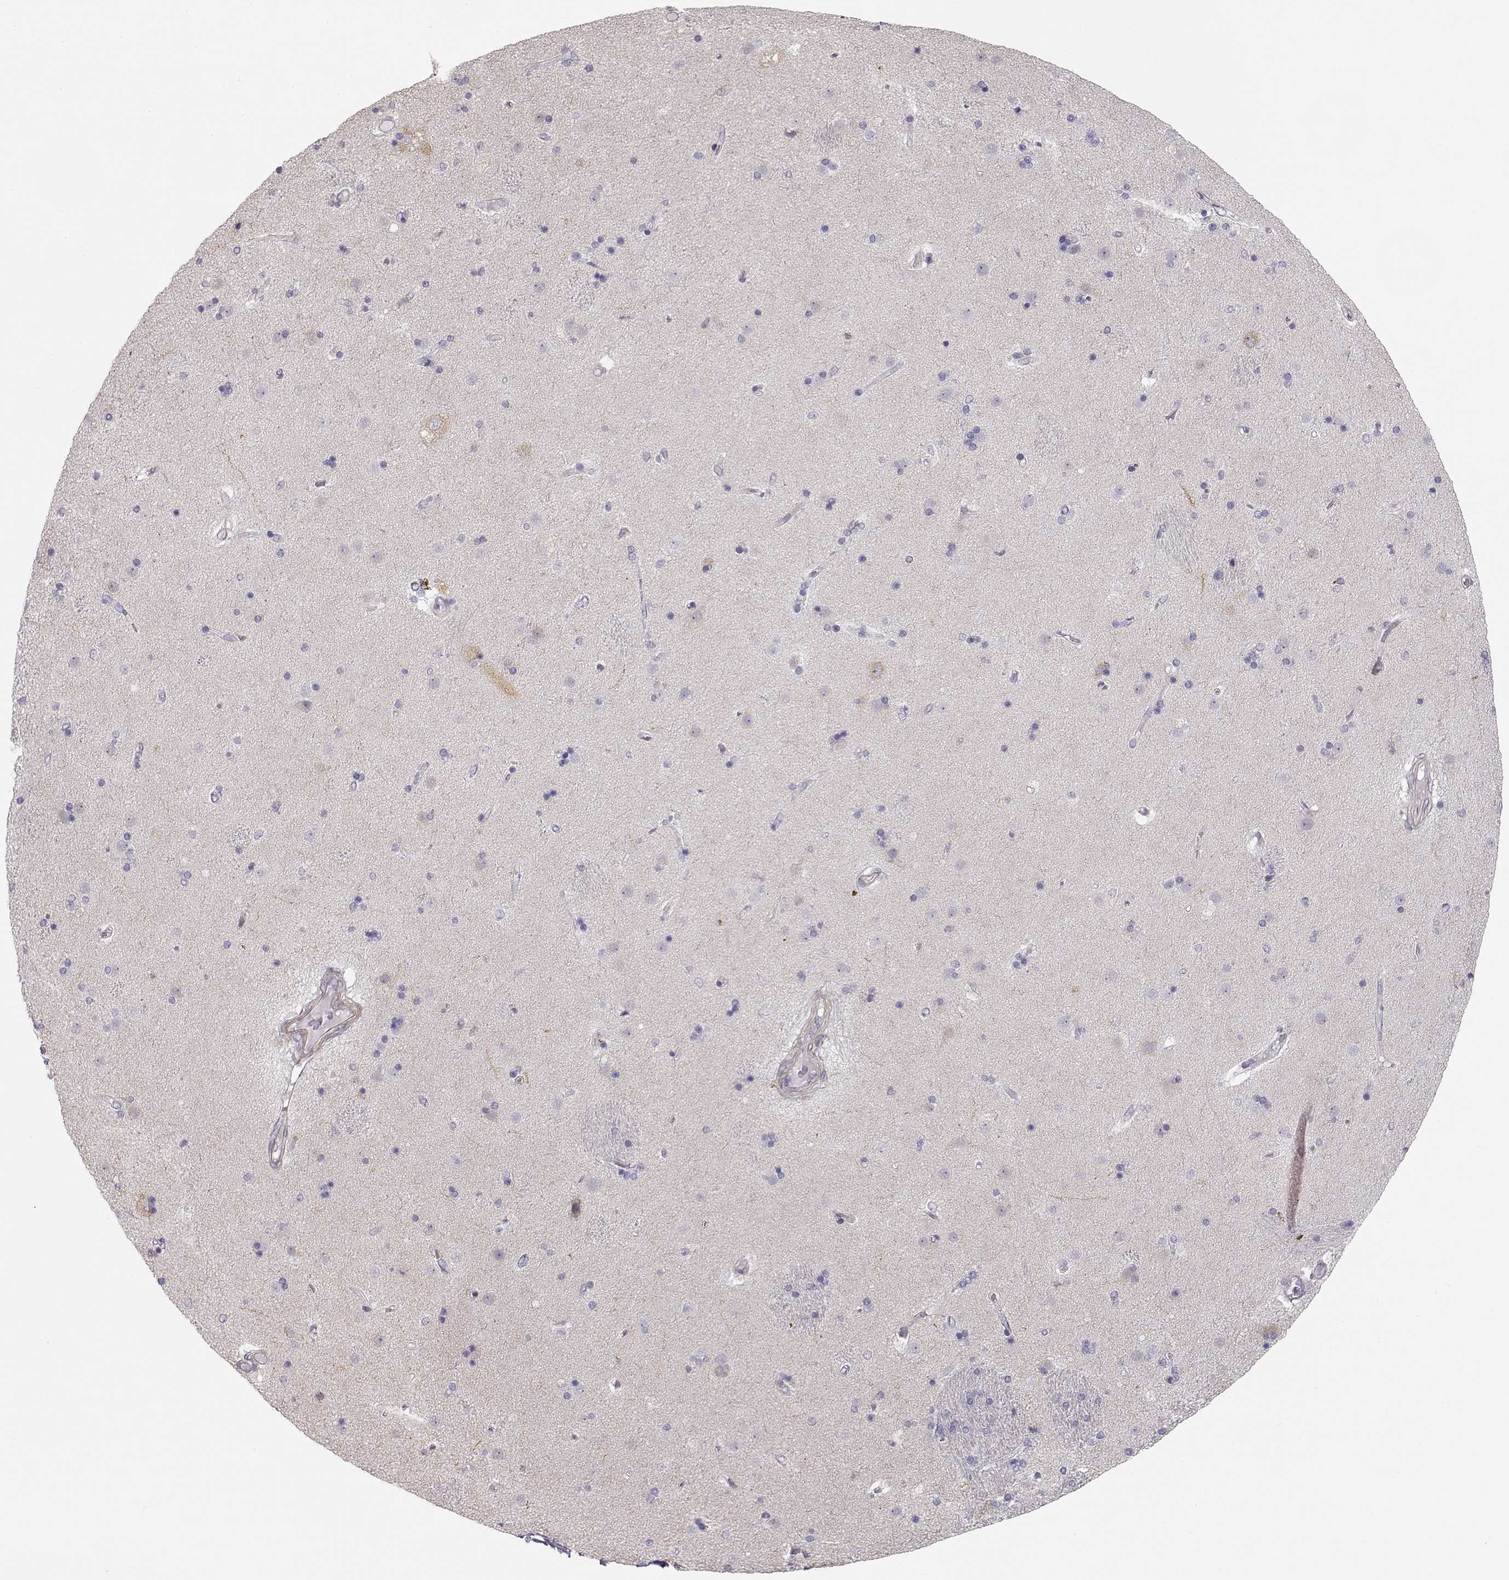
{"staining": {"intensity": "negative", "quantity": "none", "location": "none"}, "tissue": "caudate", "cell_type": "Glial cells", "image_type": "normal", "snomed": [{"axis": "morphology", "description": "Normal tissue, NOS"}, {"axis": "topography", "description": "Lateral ventricle wall"}], "caption": "High power microscopy photomicrograph of an immunohistochemistry image of benign caudate, revealing no significant positivity in glial cells. (DAB immunohistochemistry visualized using brightfield microscopy, high magnification).", "gene": "DAPL1", "patient": {"sex": "male", "age": 54}}